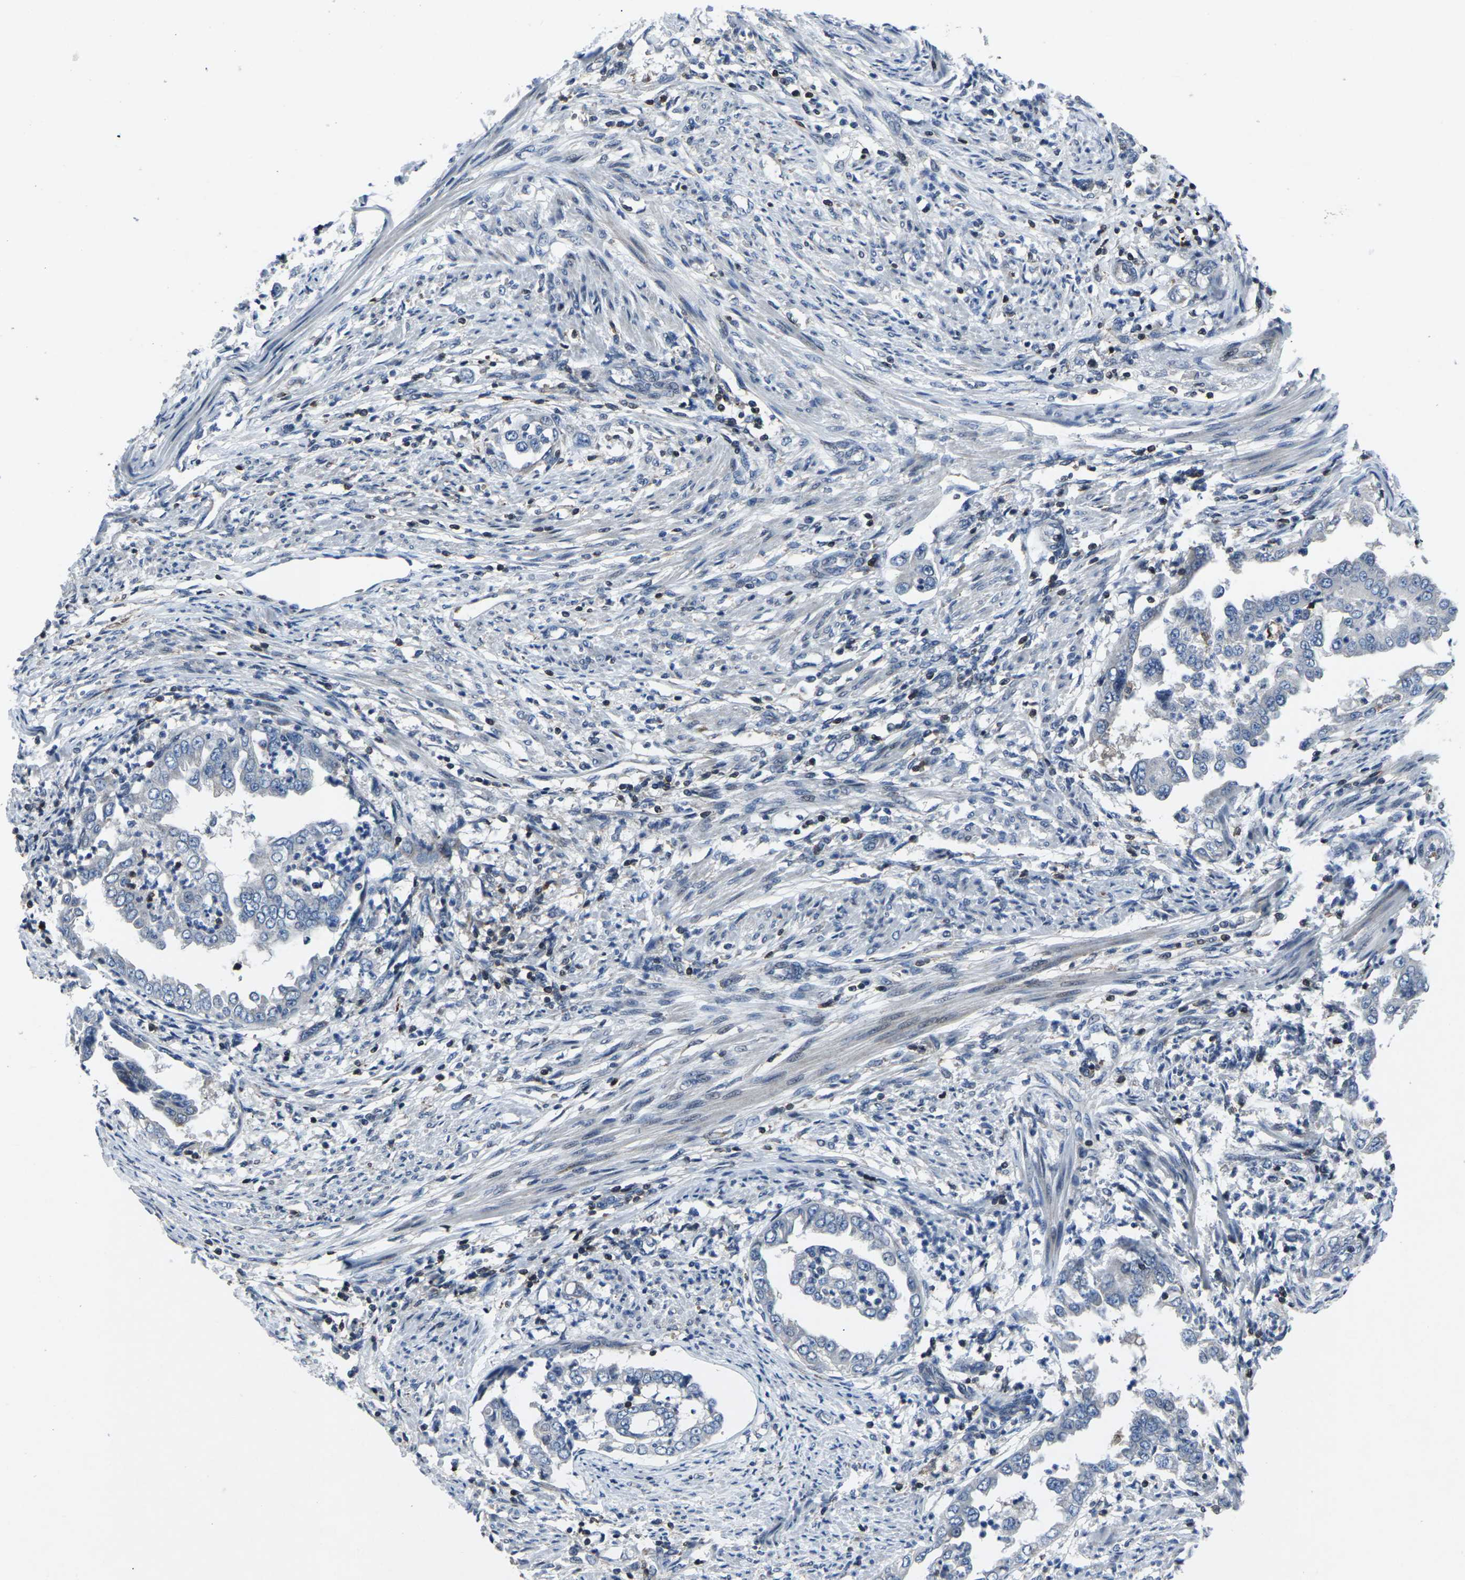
{"staining": {"intensity": "weak", "quantity": "<25%", "location": "cytoplasmic/membranous"}, "tissue": "endometrial cancer", "cell_type": "Tumor cells", "image_type": "cancer", "snomed": [{"axis": "morphology", "description": "Adenocarcinoma, NOS"}, {"axis": "topography", "description": "Endometrium"}], "caption": "This is an IHC micrograph of endometrial adenocarcinoma. There is no positivity in tumor cells.", "gene": "STAT4", "patient": {"sex": "female", "age": 85}}